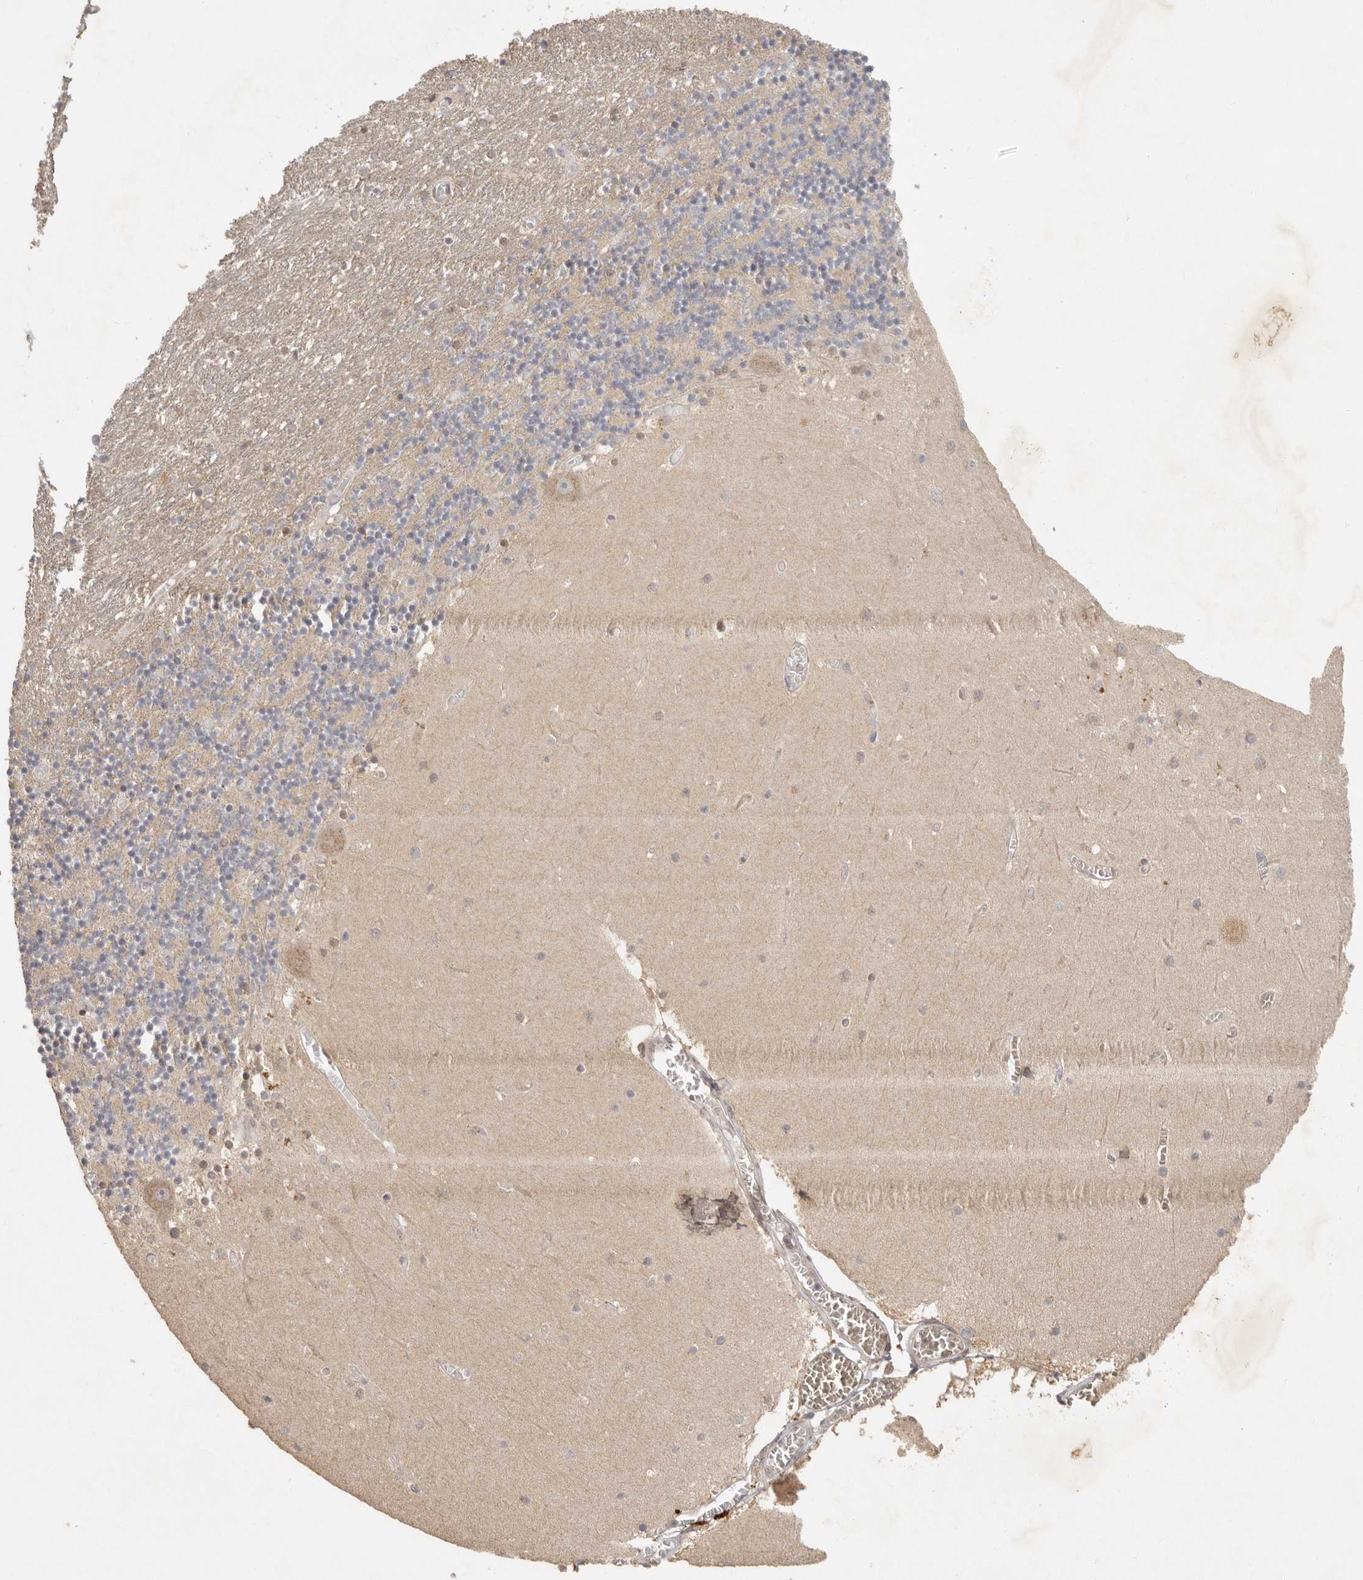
{"staining": {"intensity": "weak", "quantity": "25%-75%", "location": "cytoplasmic/membranous"}, "tissue": "cerebellum", "cell_type": "Cells in granular layer", "image_type": "normal", "snomed": [{"axis": "morphology", "description": "Normal tissue, NOS"}, {"axis": "topography", "description": "Cerebellum"}], "caption": "Protein staining displays weak cytoplasmic/membranous expression in about 25%-75% of cells in granular layer in benign cerebellum. Nuclei are stained in blue.", "gene": "LRRC75A", "patient": {"sex": "female", "age": 28}}